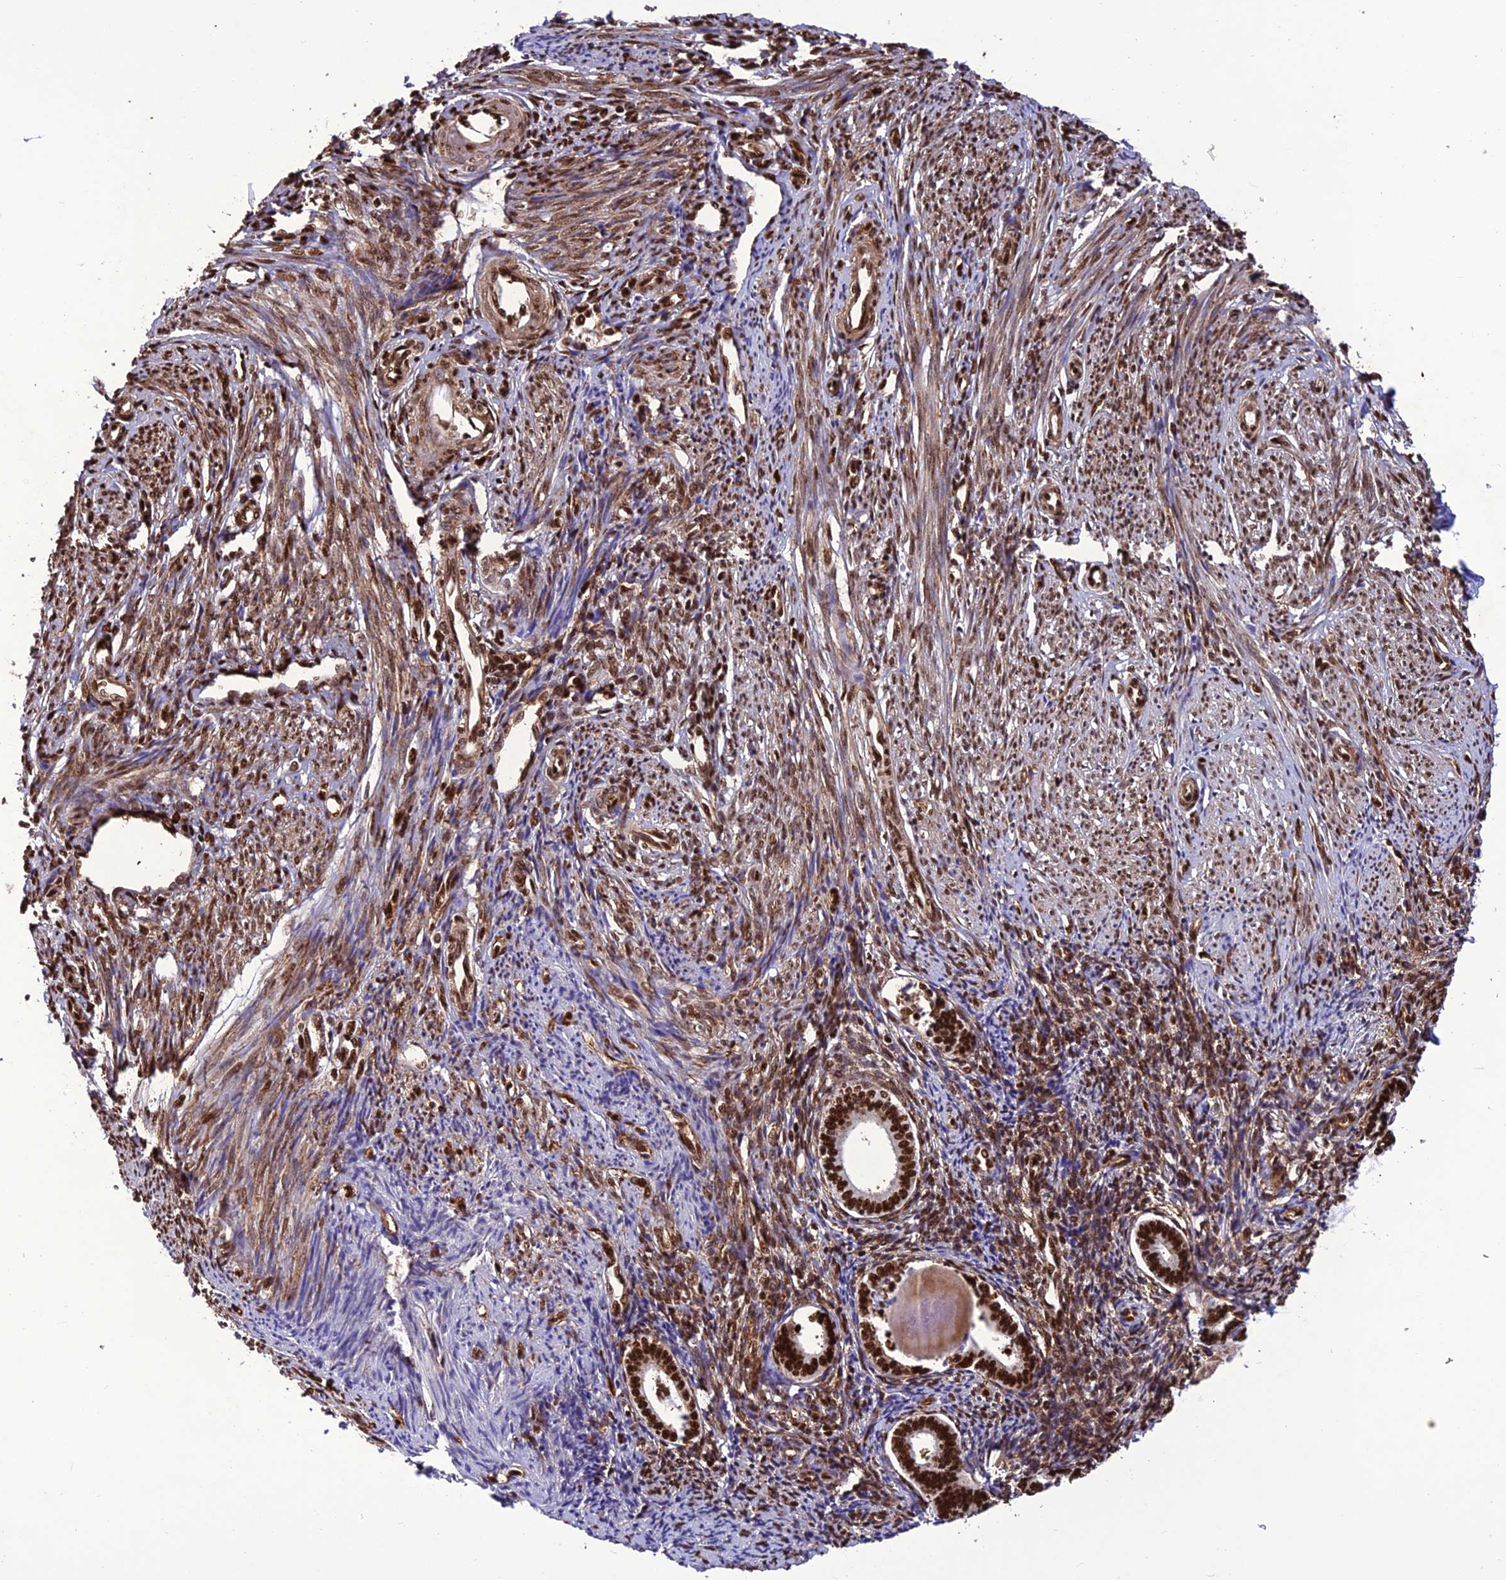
{"staining": {"intensity": "strong", "quantity": ">75%", "location": "nuclear"}, "tissue": "endometrium", "cell_type": "Cells in endometrial stroma", "image_type": "normal", "snomed": [{"axis": "morphology", "description": "Normal tissue, NOS"}, {"axis": "topography", "description": "Endometrium"}], "caption": "About >75% of cells in endometrial stroma in normal human endometrium display strong nuclear protein expression as visualized by brown immunohistochemical staining.", "gene": "INO80E", "patient": {"sex": "female", "age": 56}}